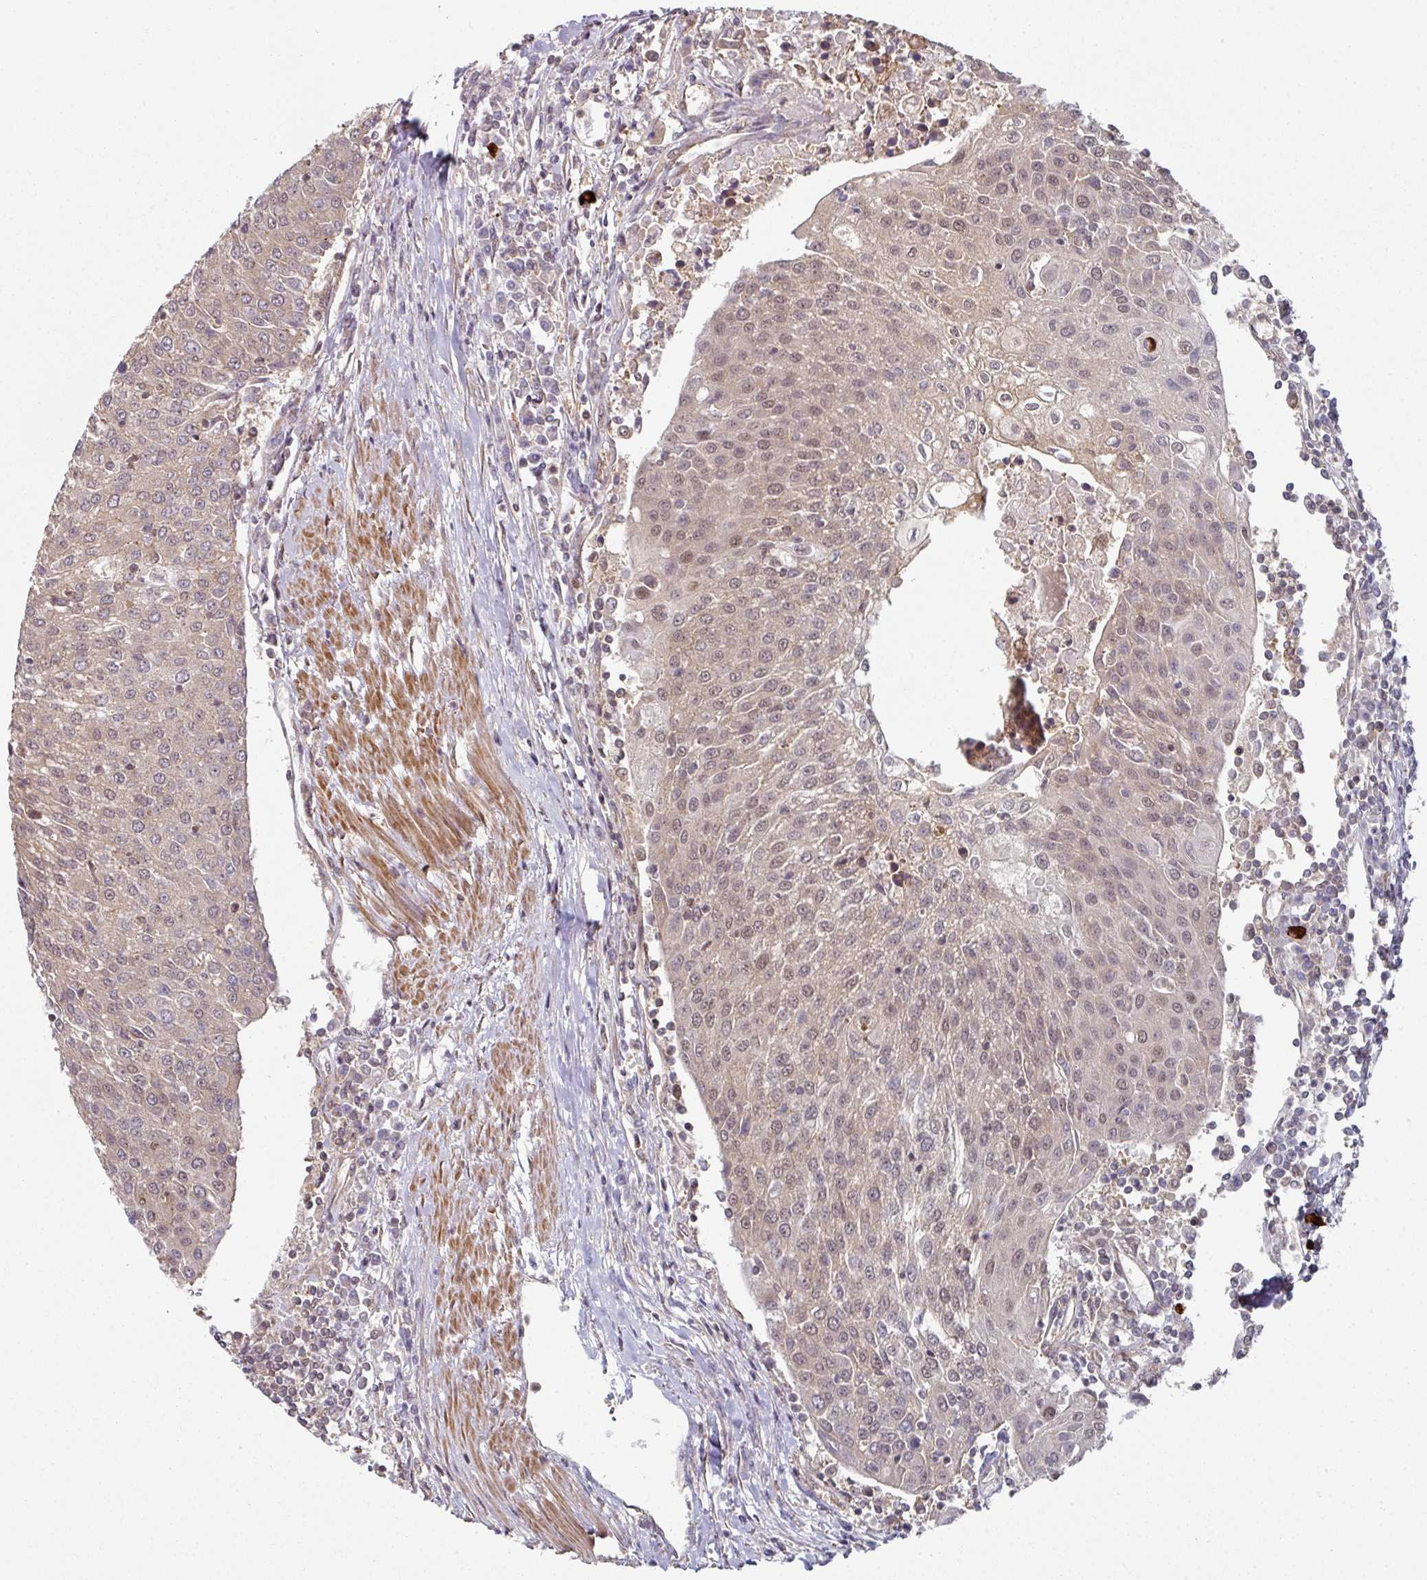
{"staining": {"intensity": "weak", "quantity": "<25%", "location": "nuclear"}, "tissue": "urothelial cancer", "cell_type": "Tumor cells", "image_type": "cancer", "snomed": [{"axis": "morphology", "description": "Urothelial carcinoma, High grade"}, {"axis": "topography", "description": "Urinary bladder"}], "caption": "This image is of urothelial cancer stained with immunohistochemistry to label a protein in brown with the nuclei are counter-stained blue. There is no staining in tumor cells.", "gene": "PSME3IP1", "patient": {"sex": "female", "age": 85}}